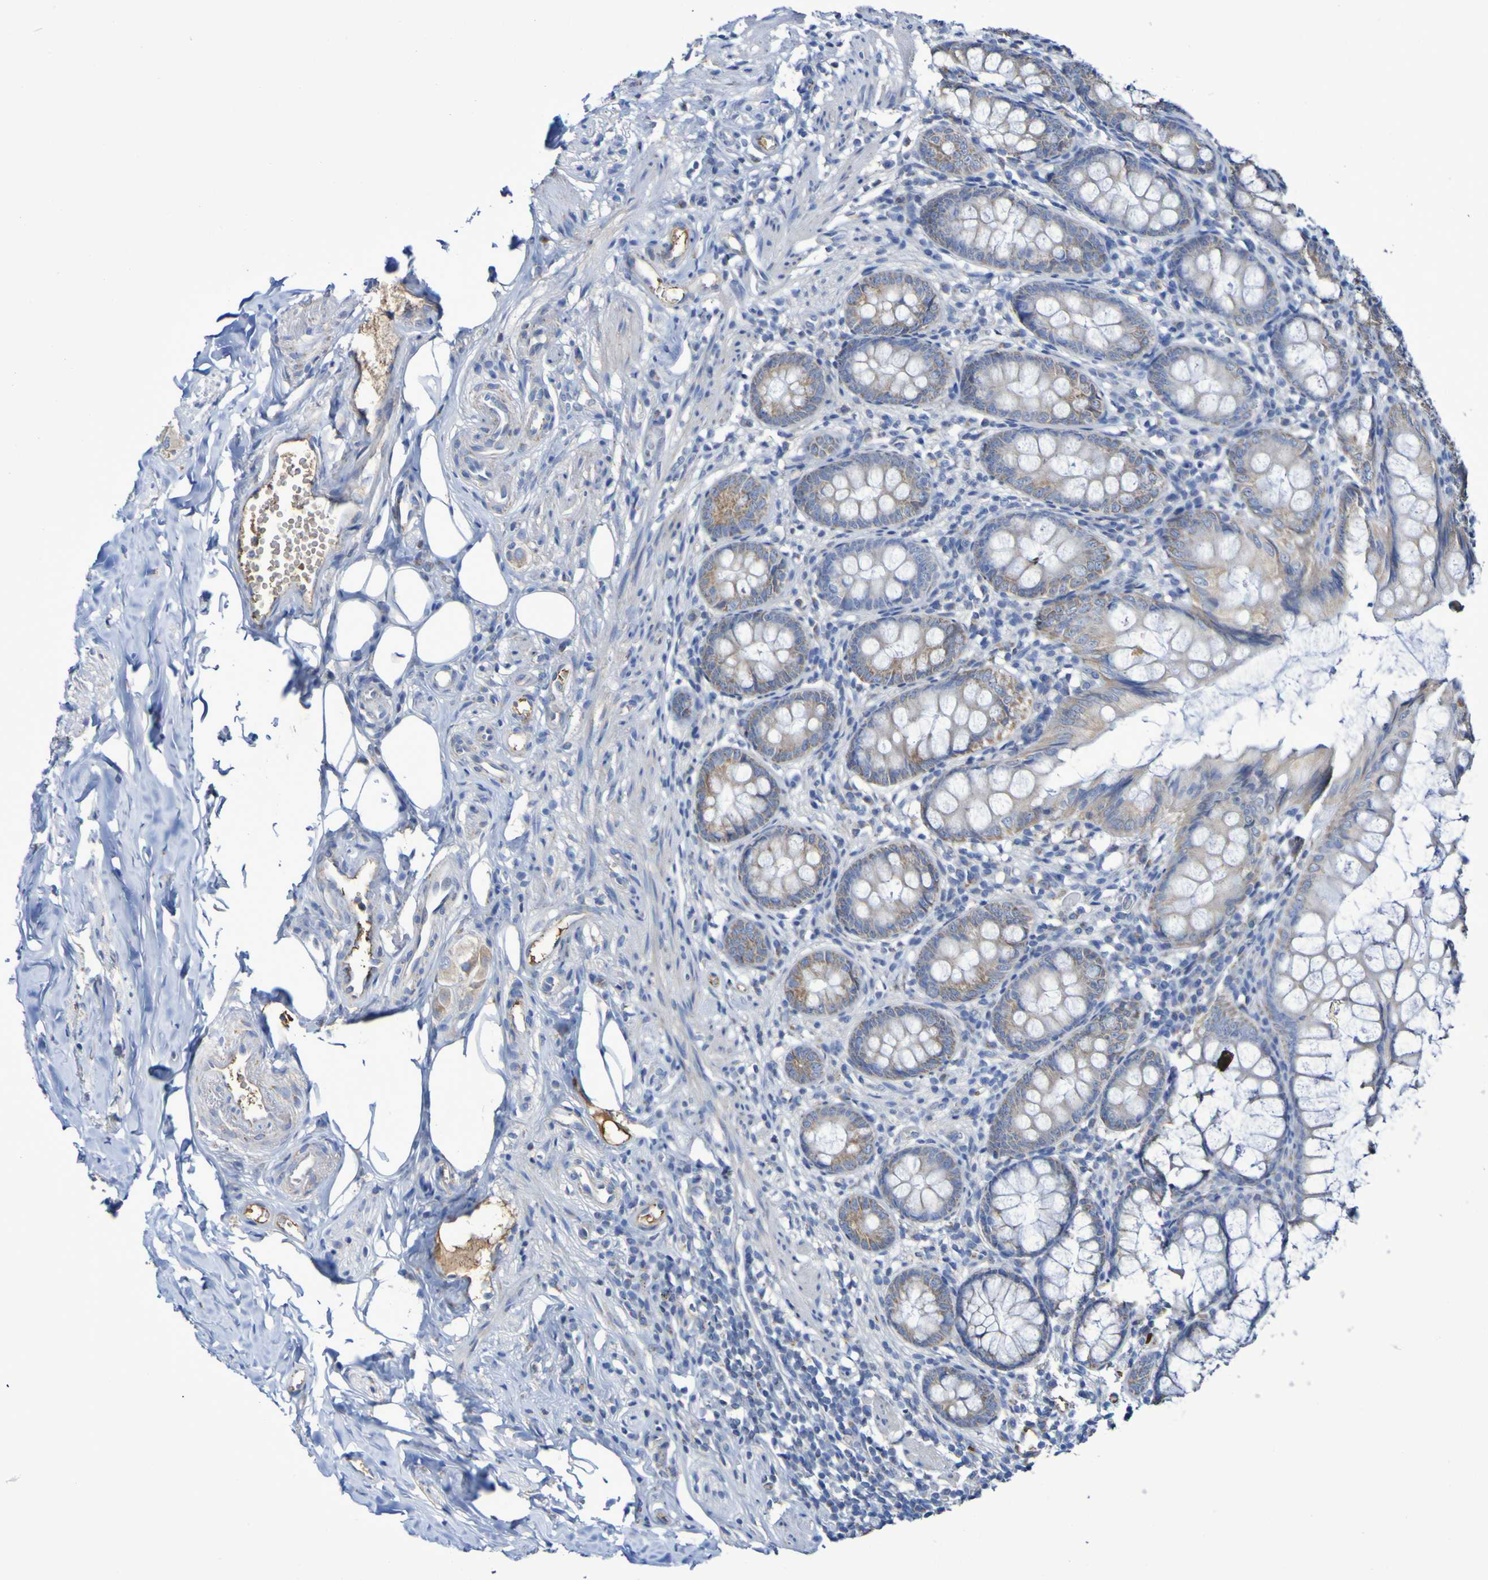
{"staining": {"intensity": "weak", "quantity": ">75%", "location": "cytoplasmic/membranous"}, "tissue": "appendix", "cell_type": "Glandular cells", "image_type": "normal", "snomed": [{"axis": "morphology", "description": "Normal tissue, NOS"}, {"axis": "topography", "description": "Appendix"}], "caption": "Human appendix stained for a protein (brown) shows weak cytoplasmic/membranous positive expression in approximately >75% of glandular cells.", "gene": "CNTN2", "patient": {"sex": "female", "age": 77}}